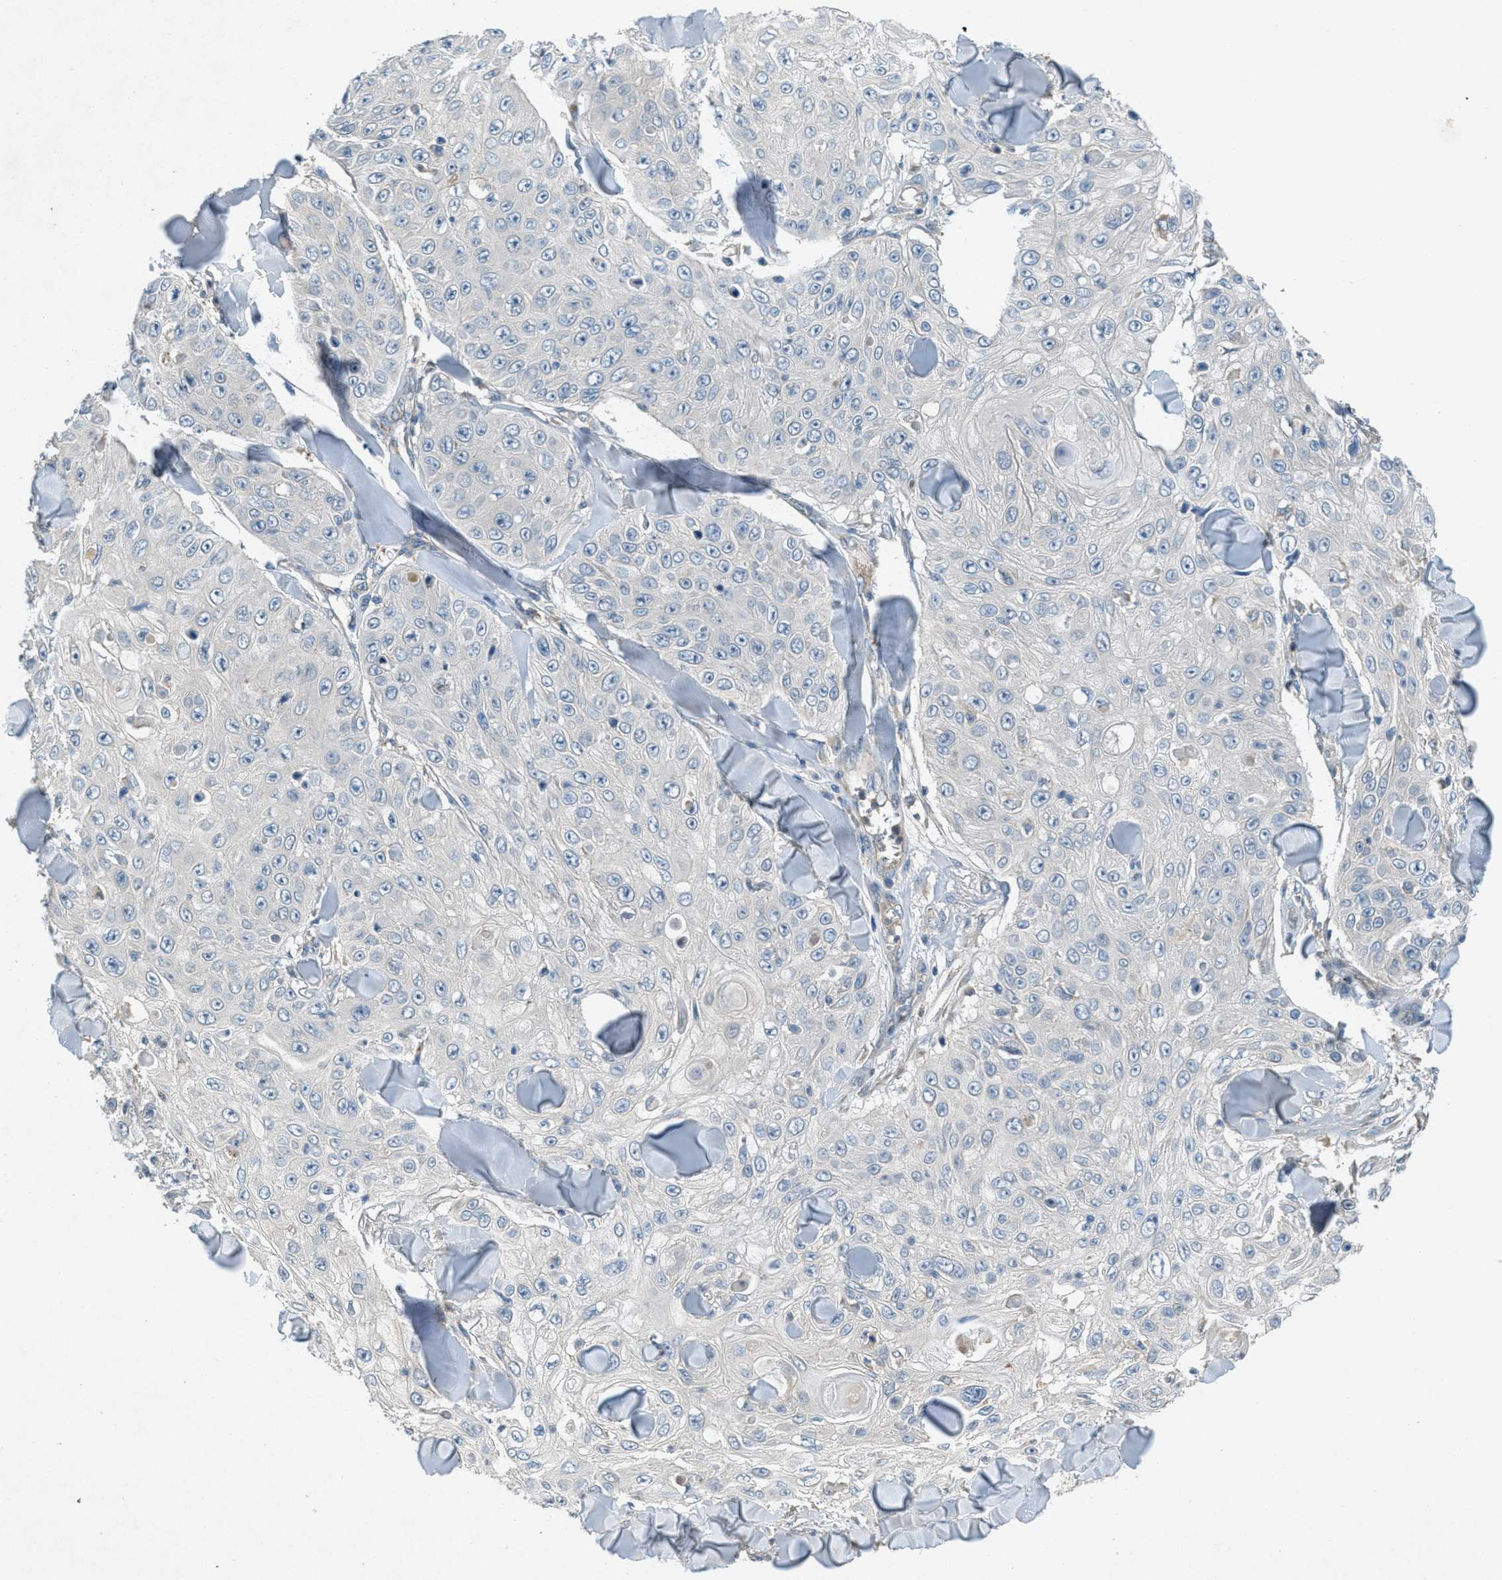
{"staining": {"intensity": "negative", "quantity": "none", "location": "none"}, "tissue": "skin cancer", "cell_type": "Tumor cells", "image_type": "cancer", "snomed": [{"axis": "morphology", "description": "Squamous cell carcinoma, NOS"}, {"axis": "topography", "description": "Skin"}], "caption": "High power microscopy image of an immunohistochemistry (IHC) micrograph of skin cancer (squamous cell carcinoma), revealing no significant positivity in tumor cells. (DAB immunohistochemistry (IHC) visualized using brightfield microscopy, high magnification).", "gene": "ADCY6", "patient": {"sex": "male", "age": 86}}